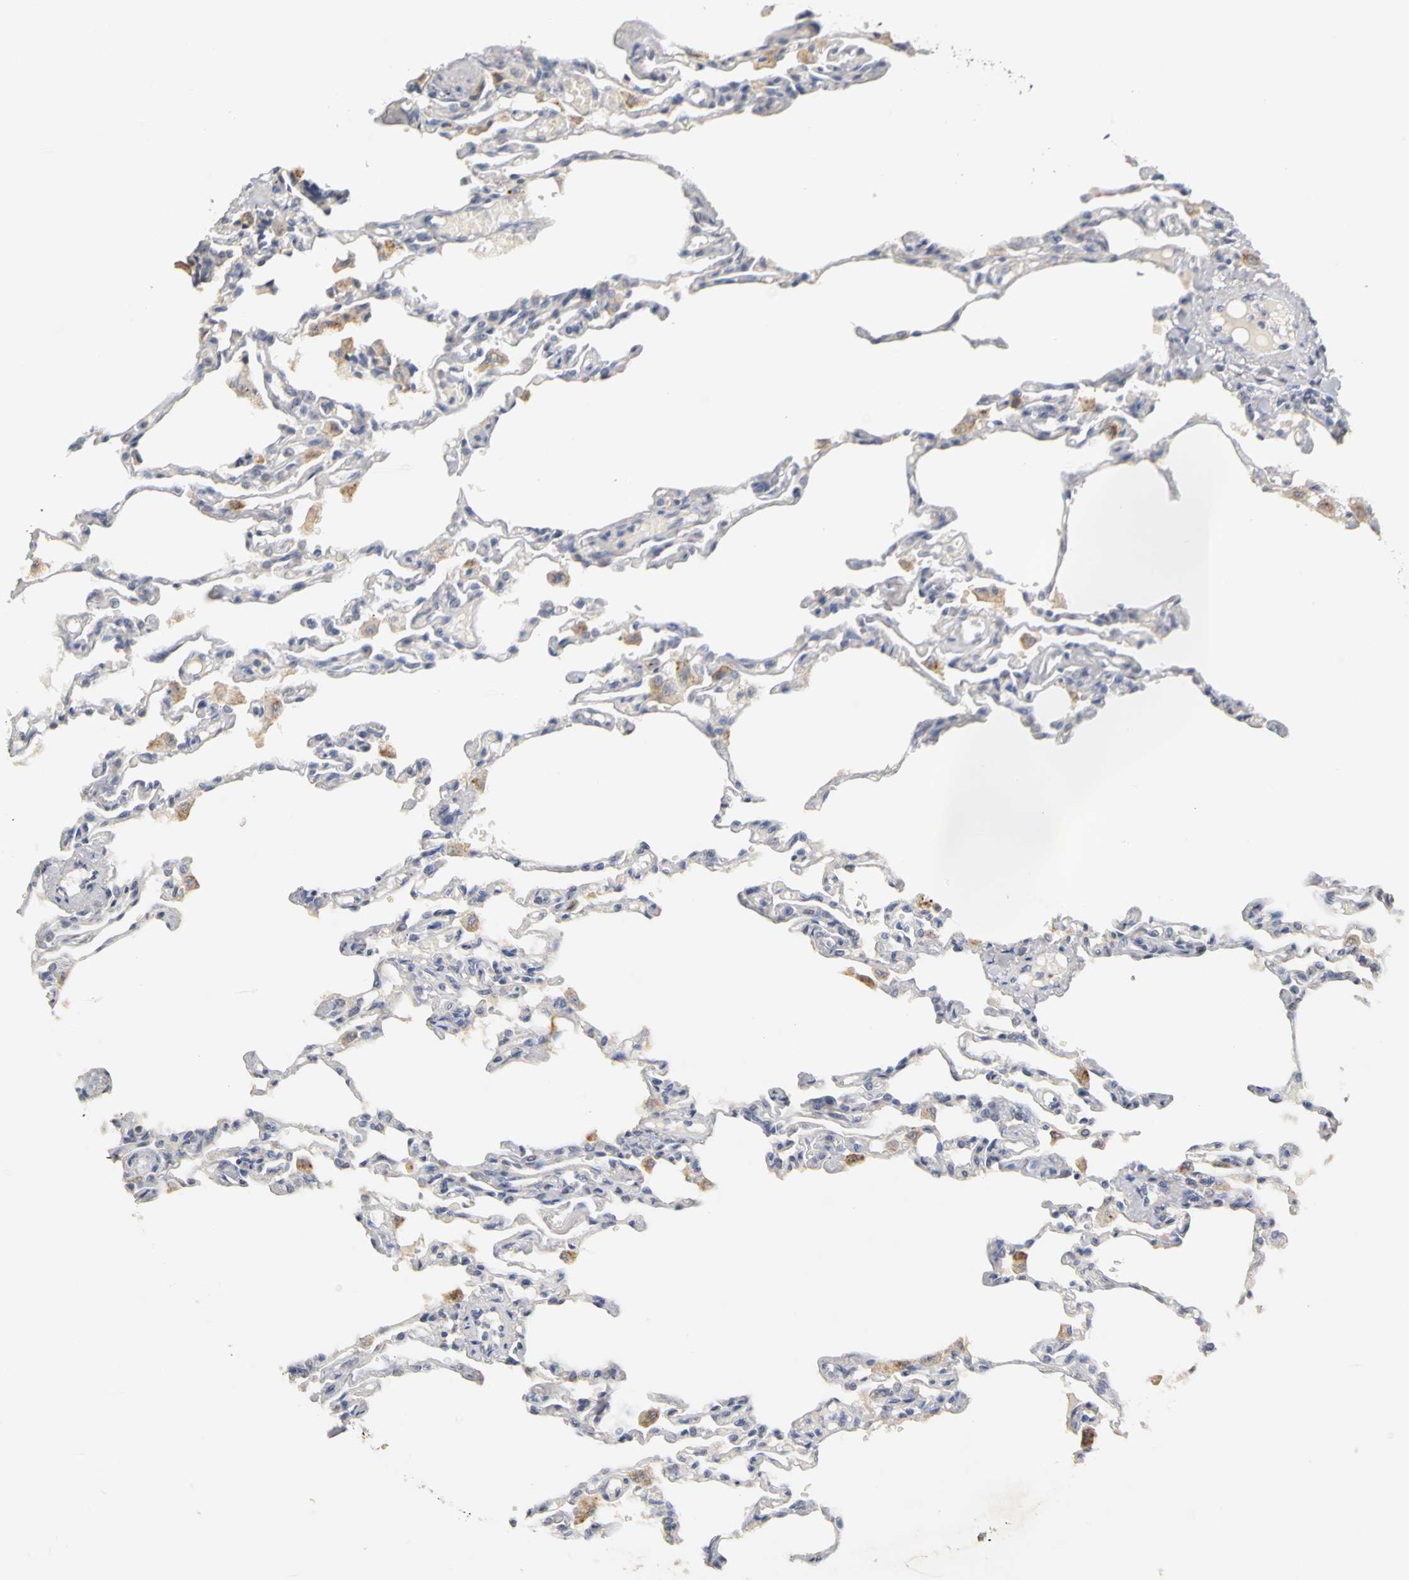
{"staining": {"intensity": "negative", "quantity": "none", "location": "none"}, "tissue": "lung", "cell_type": "Alveolar cells", "image_type": "normal", "snomed": [{"axis": "morphology", "description": "Normal tissue, NOS"}, {"axis": "topography", "description": "Lung"}], "caption": "DAB (3,3'-diaminobenzidine) immunohistochemical staining of unremarkable lung exhibits no significant staining in alveolar cells. (Brightfield microscopy of DAB IHC at high magnification).", "gene": "PGR", "patient": {"sex": "male", "age": 21}}